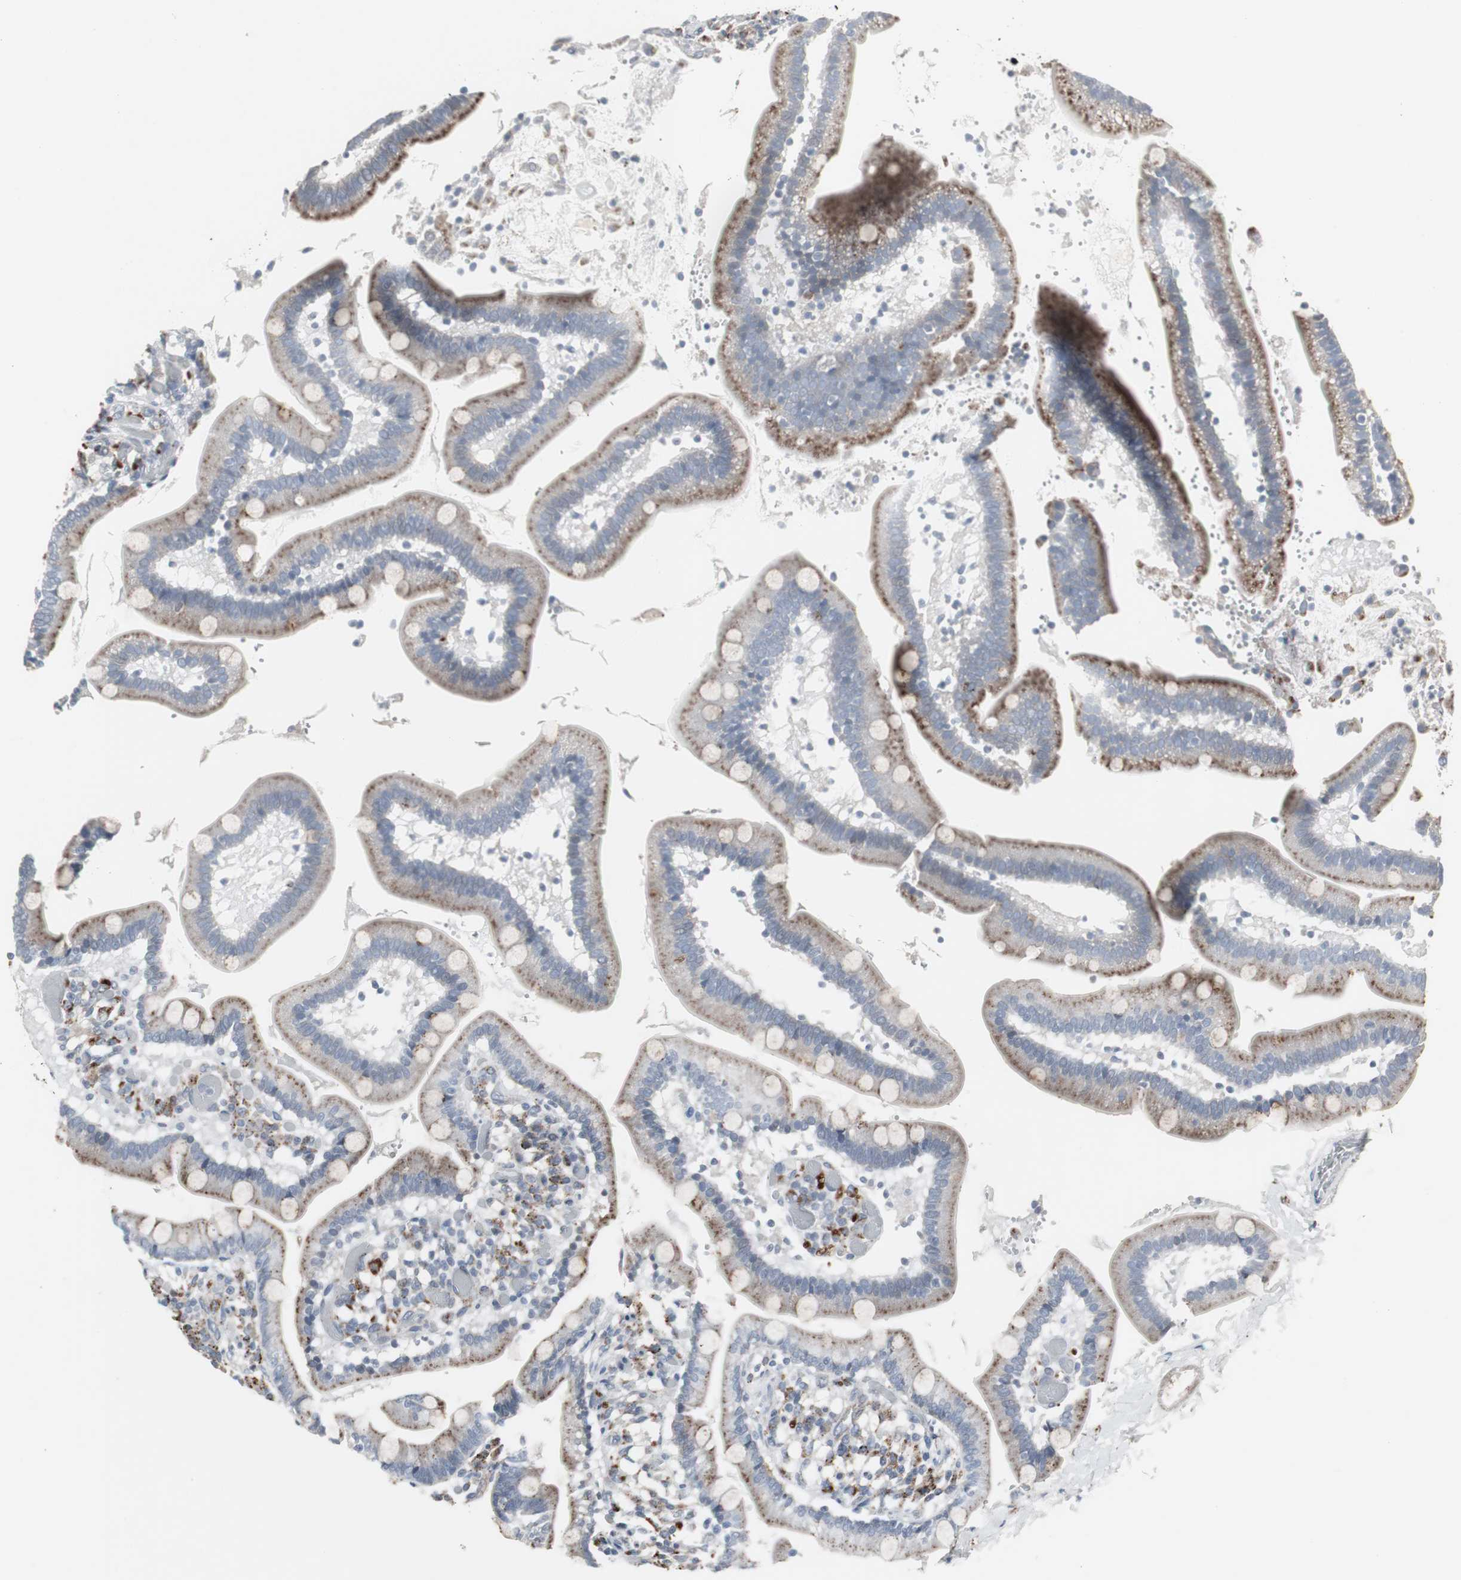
{"staining": {"intensity": "strong", "quantity": ">75%", "location": "cytoplasmic/membranous"}, "tissue": "duodenum", "cell_type": "Glandular cells", "image_type": "normal", "snomed": [{"axis": "morphology", "description": "Normal tissue, NOS"}, {"axis": "topography", "description": "Duodenum"}], "caption": "Protein analysis of unremarkable duodenum displays strong cytoplasmic/membranous expression in about >75% of glandular cells. (brown staining indicates protein expression, while blue staining denotes nuclei).", "gene": "GBA1", "patient": {"sex": "male", "age": 66}}